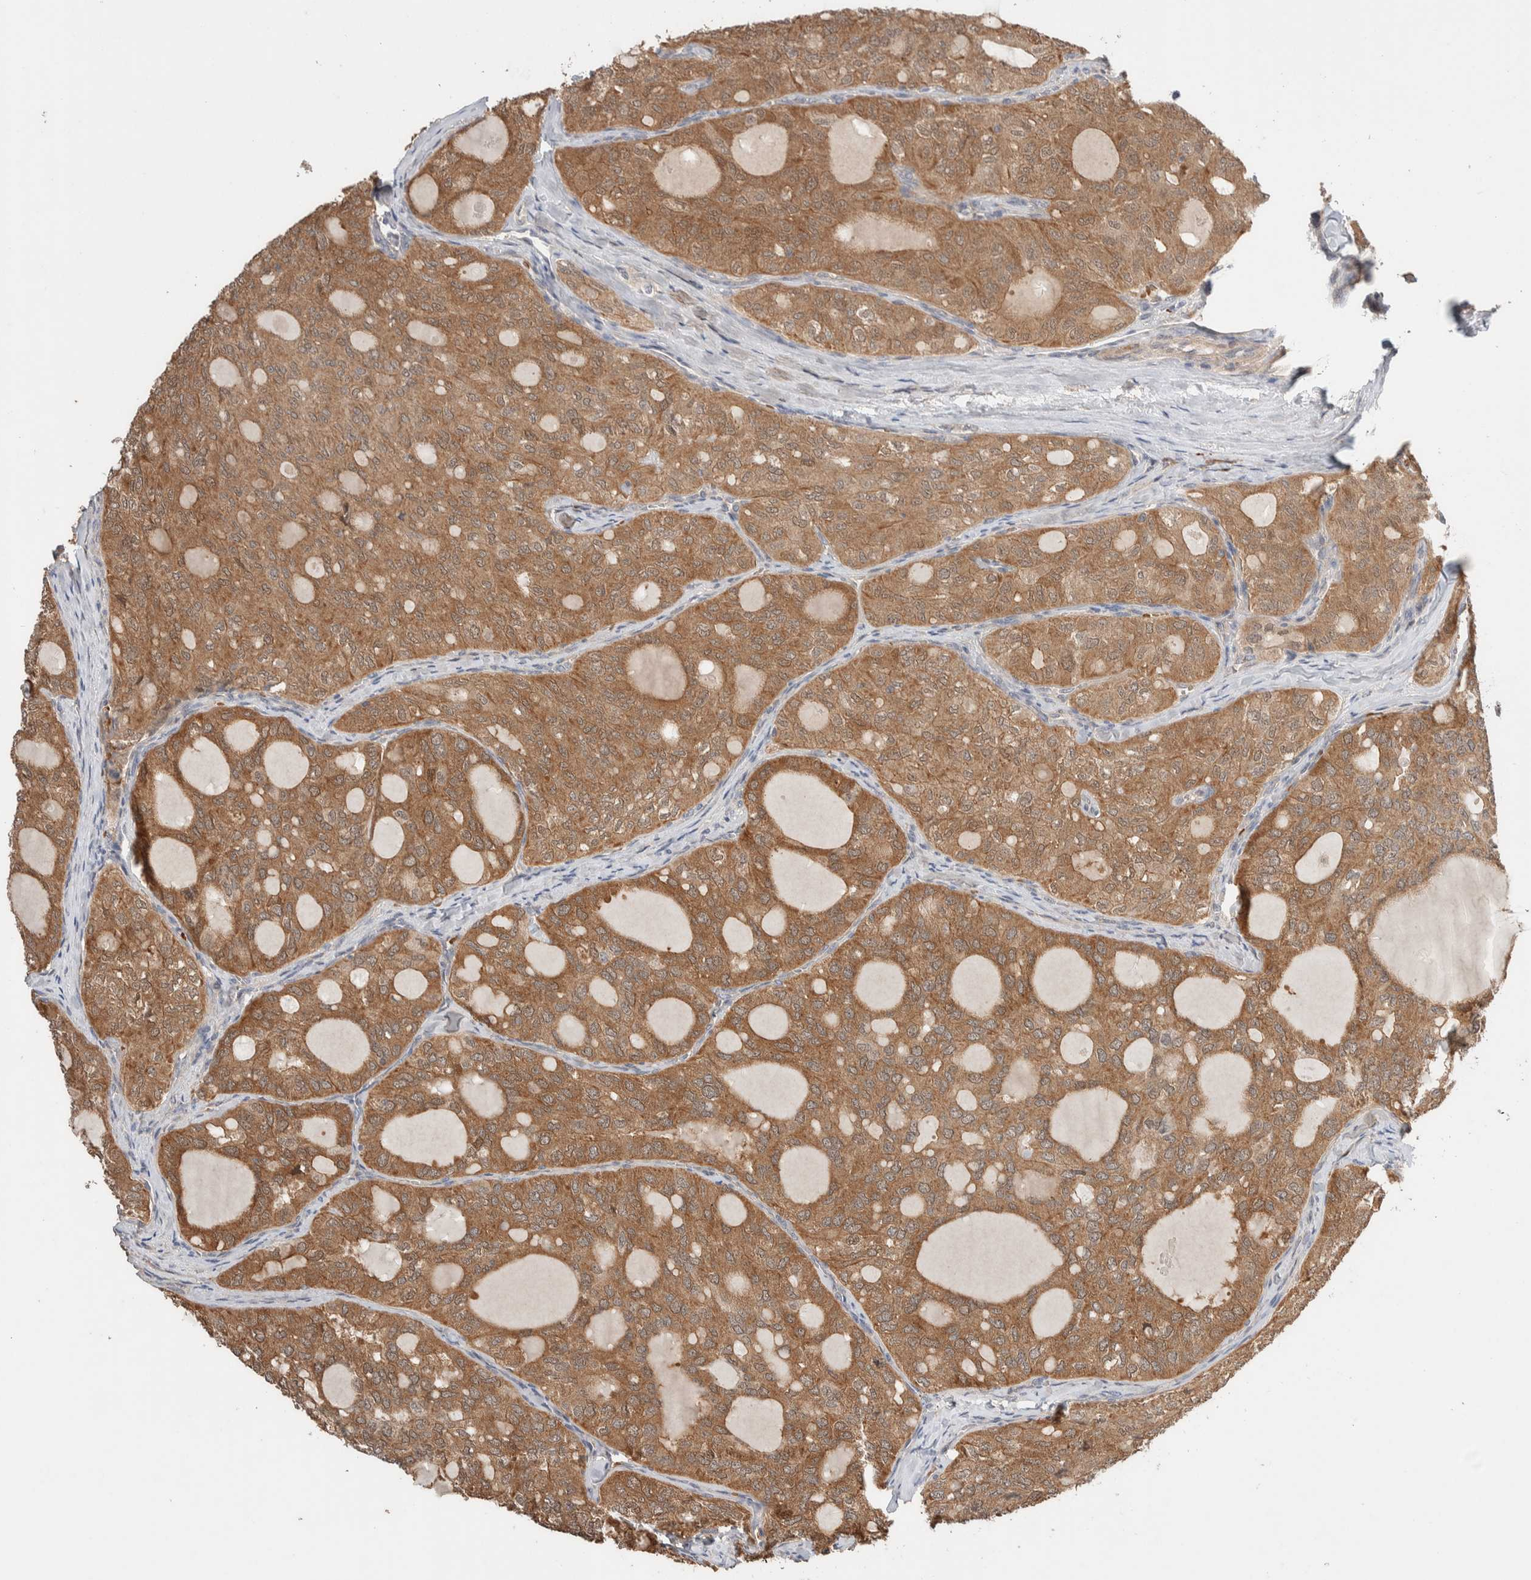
{"staining": {"intensity": "moderate", "quantity": ">75%", "location": "cytoplasmic/membranous"}, "tissue": "thyroid cancer", "cell_type": "Tumor cells", "image_type": "cancer", "snomed": [{"axis": "morphology", "description": "Follicular adenoma carcinoma, NOS"}, {"axis": "topography", "description": "Thyroid gland"}], "caption": "DAB immunohistochemical staining of thyroid follicular adenoma carcinoma demonstrates moderate cytoplasmic/membranous protein staining in about >75% of tumor cells.", "gene": "WDR91", "patient": {"sex": "male", "age": 75}}